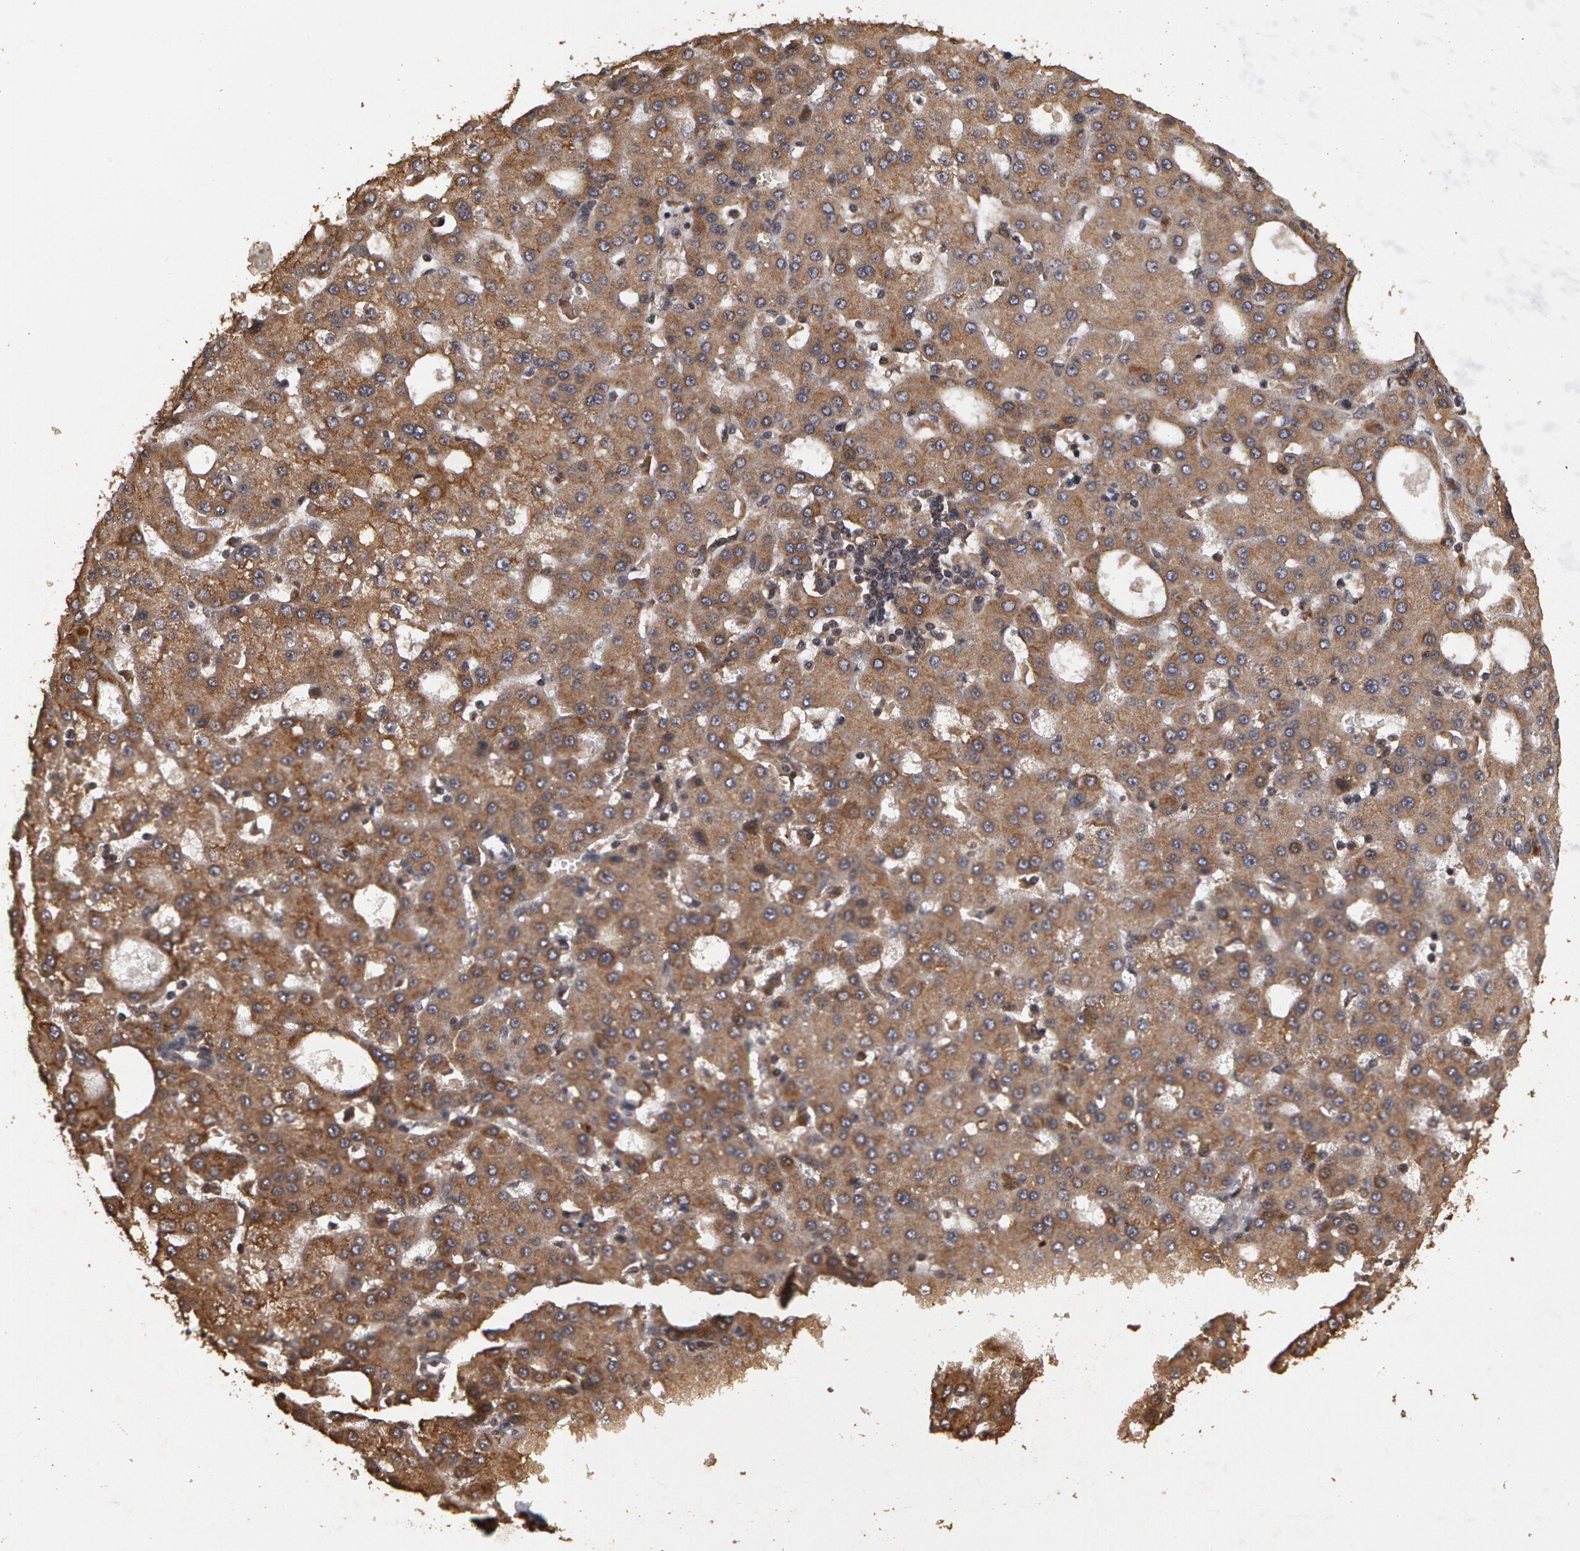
{"staining": {"intensity": "moderate", "quantity": ">75%", "location": "cytoplasmic/membranous"}, "tissue": "liver cancer", "cell_type": "Tumor cells", "image_type": "cancer", "snomed": [{"axis": "morphology", "description": "Carcinoma, Hepatocellular, NOS"}, {"axis": "topography", "description": "Liver"}], "caption": "Liver hepatocellular carcinoma was stained to show a protein in brown. There is medium levels of moderate cytoplasmic/membranous expression in about >75% of tumor cells. (DAB IHC, brown staining for protein, blue staining for nuclei).", "gene": "CALR", "patient": {"sex": "male", "age": 47}}